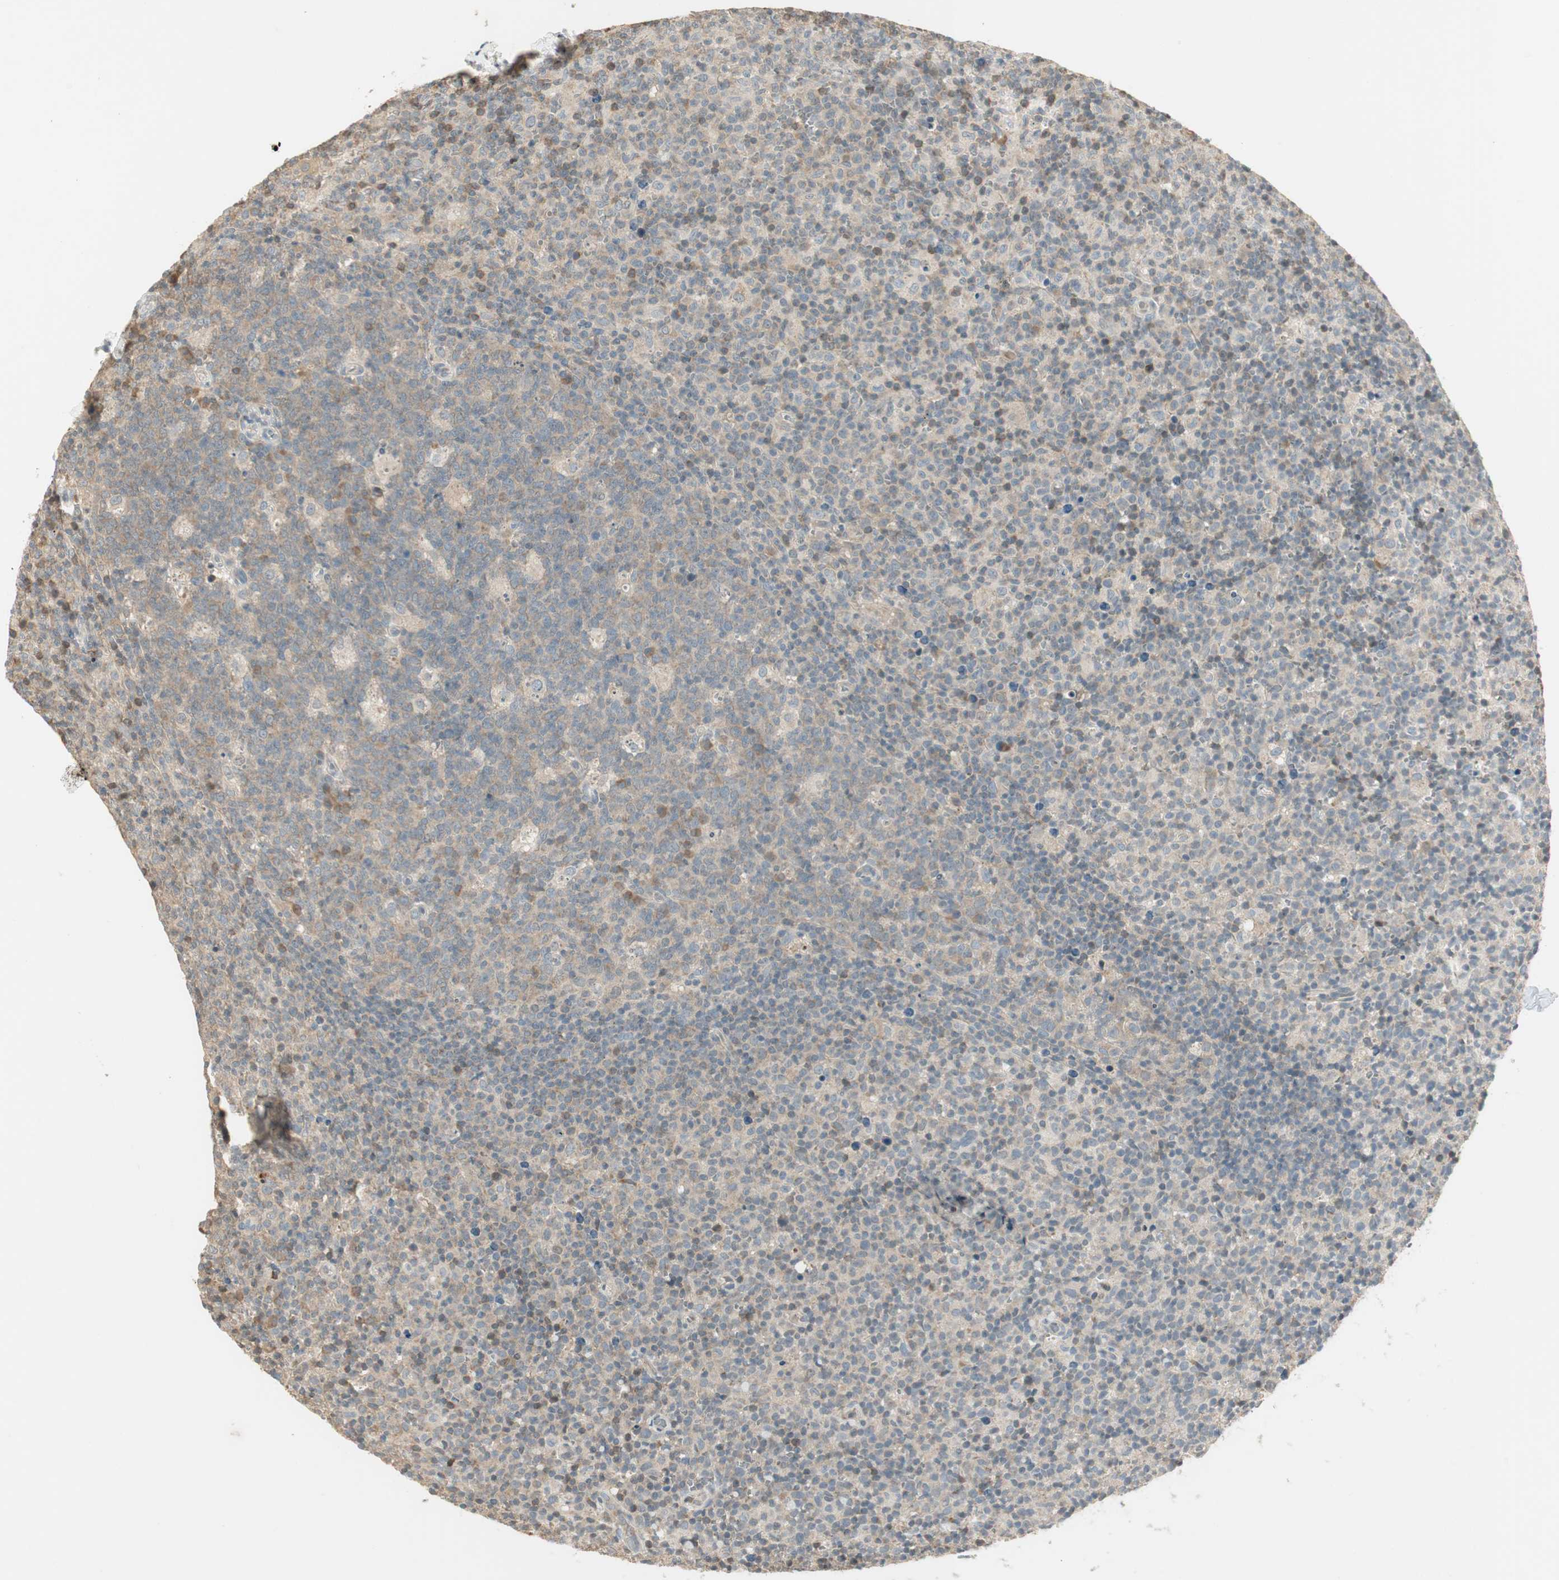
{"staining": {"intensity": "moderate", "quantity": "<25%", "location": "cytoplasmic/membranous"}, "tissue": "lymph node", "cell_type": "Germinal center cells", "image_type": "normal", "snomed": [{"axis": "morphology", "description": "Normal tissue, NOS"}, {"axis": "morphology", "description": "Inflammation, NOS"}, {"axis": "topography", "description": "Lymph node"}], "caption": "Immunohistochemistry (IHC) image of unremarkable lymph node: lymph node stained using IHC reveals low levels of moderate protein expression localized specifically in the cytoplasmic/membranous of germinal center cells, appearing as a cytoplasmic/membranous brown color.", "gene": "USP2", "patient": {"sex": "male", "age": 55}}